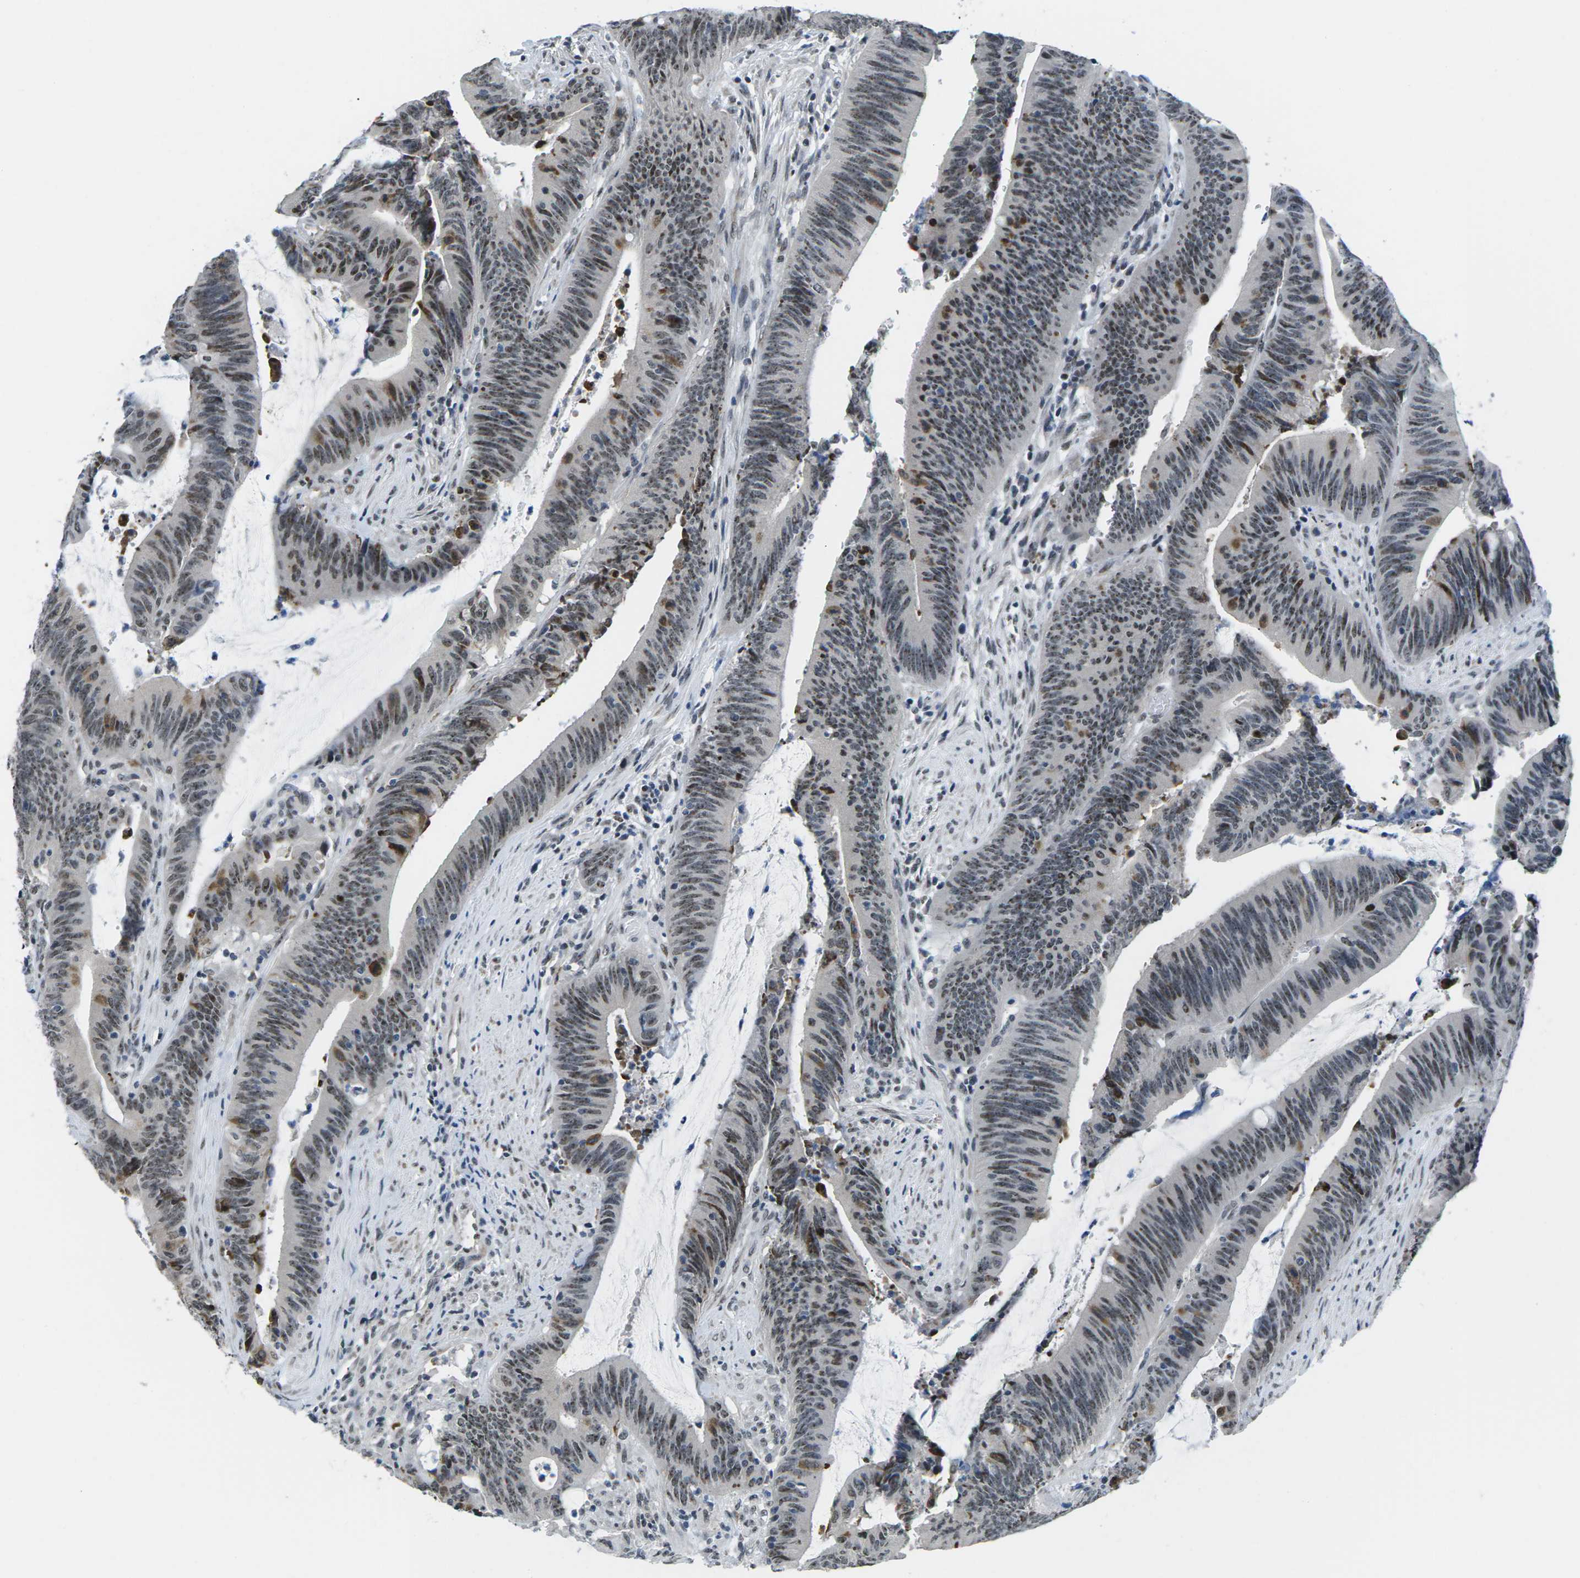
{"staining": {"intensity": "moderate", "quantity": ">75%", "location": "nuclear"}, "tissue": "colorectal cancer", "cell_type": "Tumor cells", "image_type": "cancer", "snomed": [{"axis": "morphology", "description": "Normal tissue, NOS"}, {"axis": "morphology", "description": "Adenocarcinoma, NOS"}, {"axis": "topography", "description": "Rectum"}], "caption": "Adenocarcinoma (colorectal) stained with immunohistochemistry shows moderate nuclear expression in approximately >75% of tumor cells.", "gene": "NSRP1", "patient": {"sex": "female", "age": 66}}